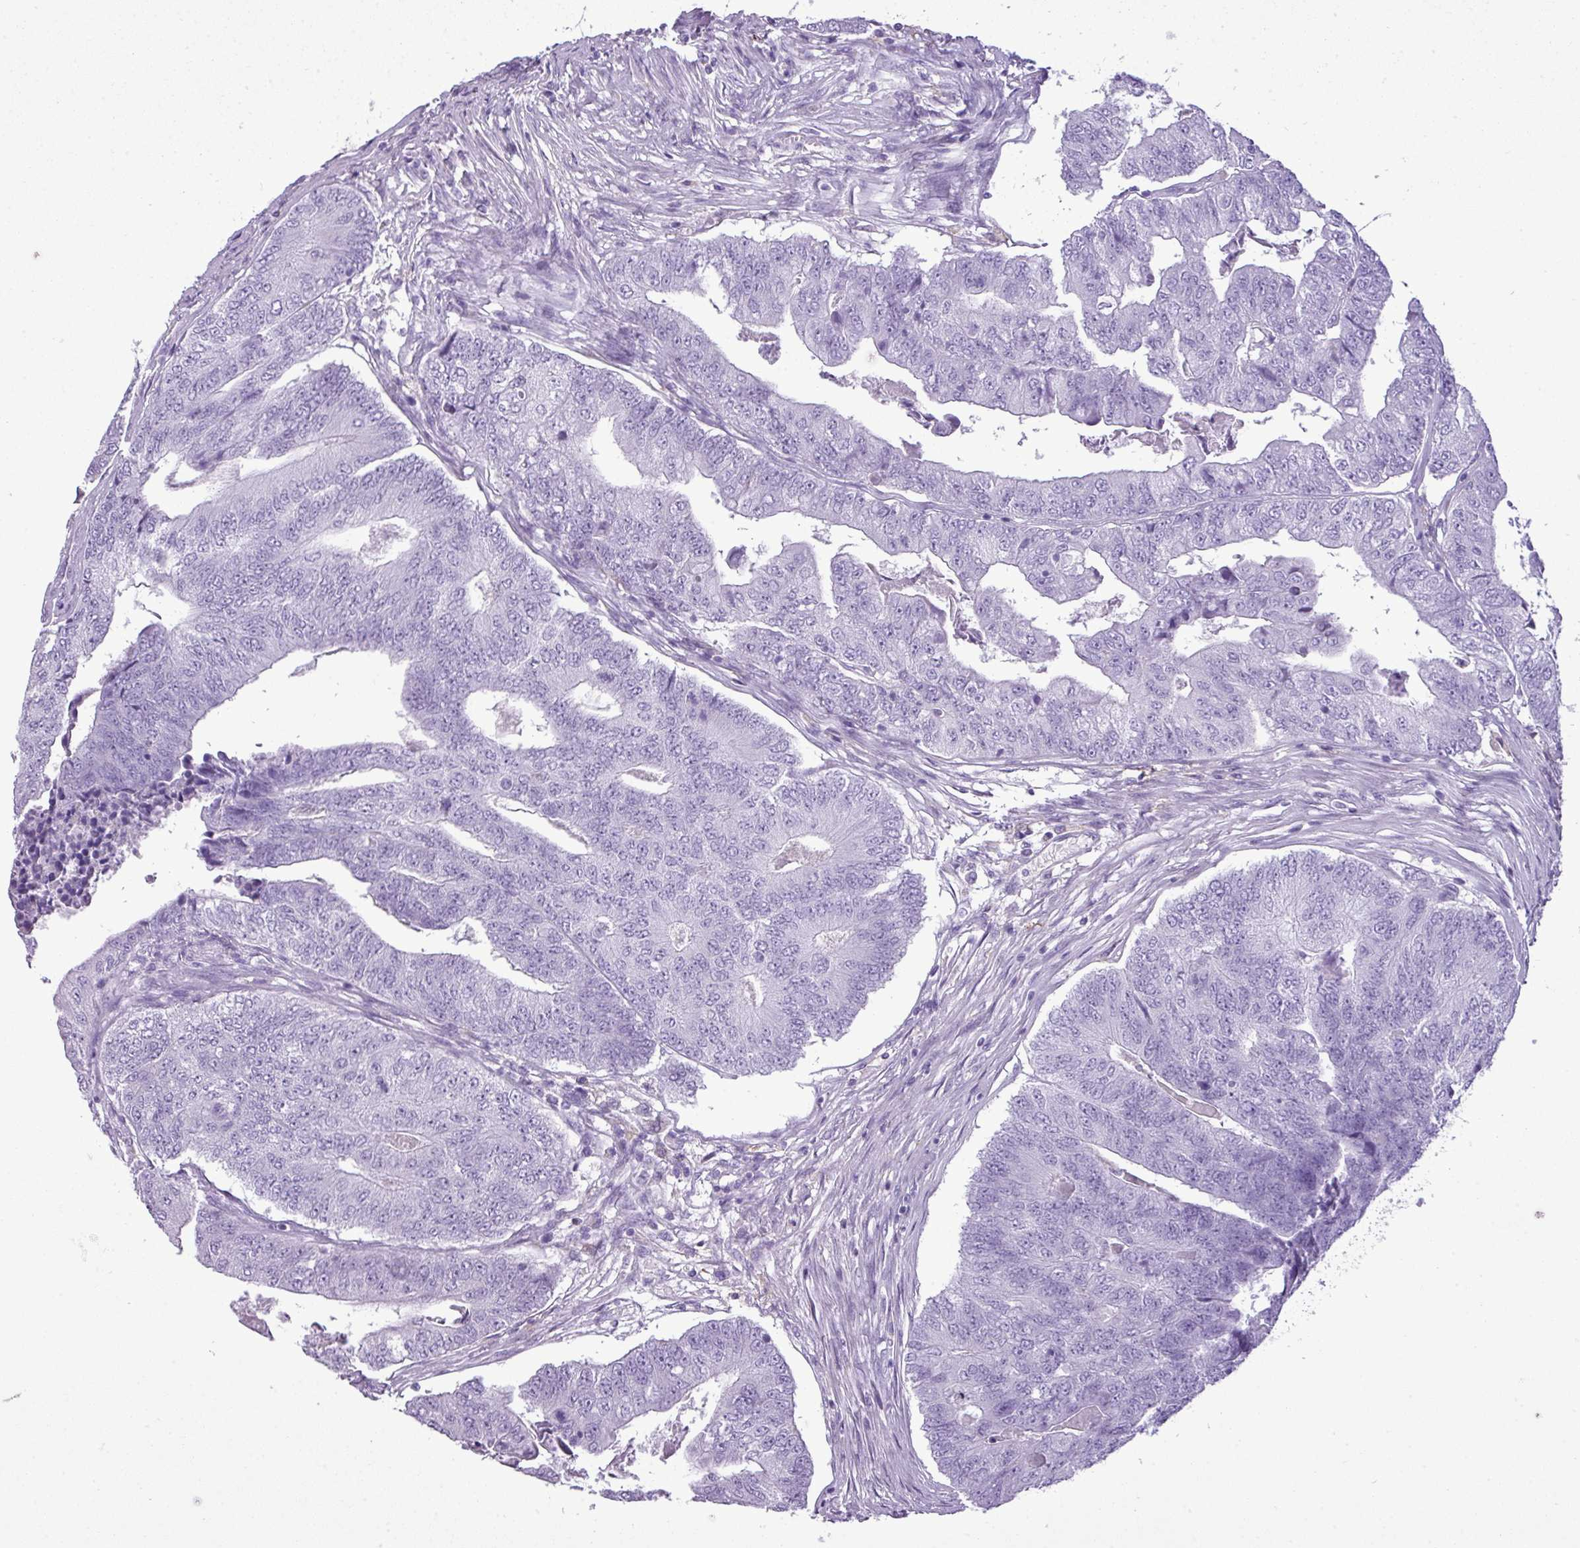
{"staining": {"intensity": "negative", "quantity": "none", "location": "none"}, "tissue": "colorectal cancer", "cell_type": "Tumor cells", "image_type": "cancer", "snomed": [{"axis": "morphology", "description": "Adenocarcinoma, NOS"}, {"axis": "topography", "description": "Colon"}], "caption": "High power microscopy photomicrograph of an immunohistochemistry (IHC) photomicrograph of colorectal cancer (adenocarcinoma), revealing no significant staining in tumor cells. (Brightfield microscopy of DAB (3,3'-diaminobenzidine) IHC at high magnification).", "gene": "RBMXL2", "patient": {"sex": "female", "age": 67}}